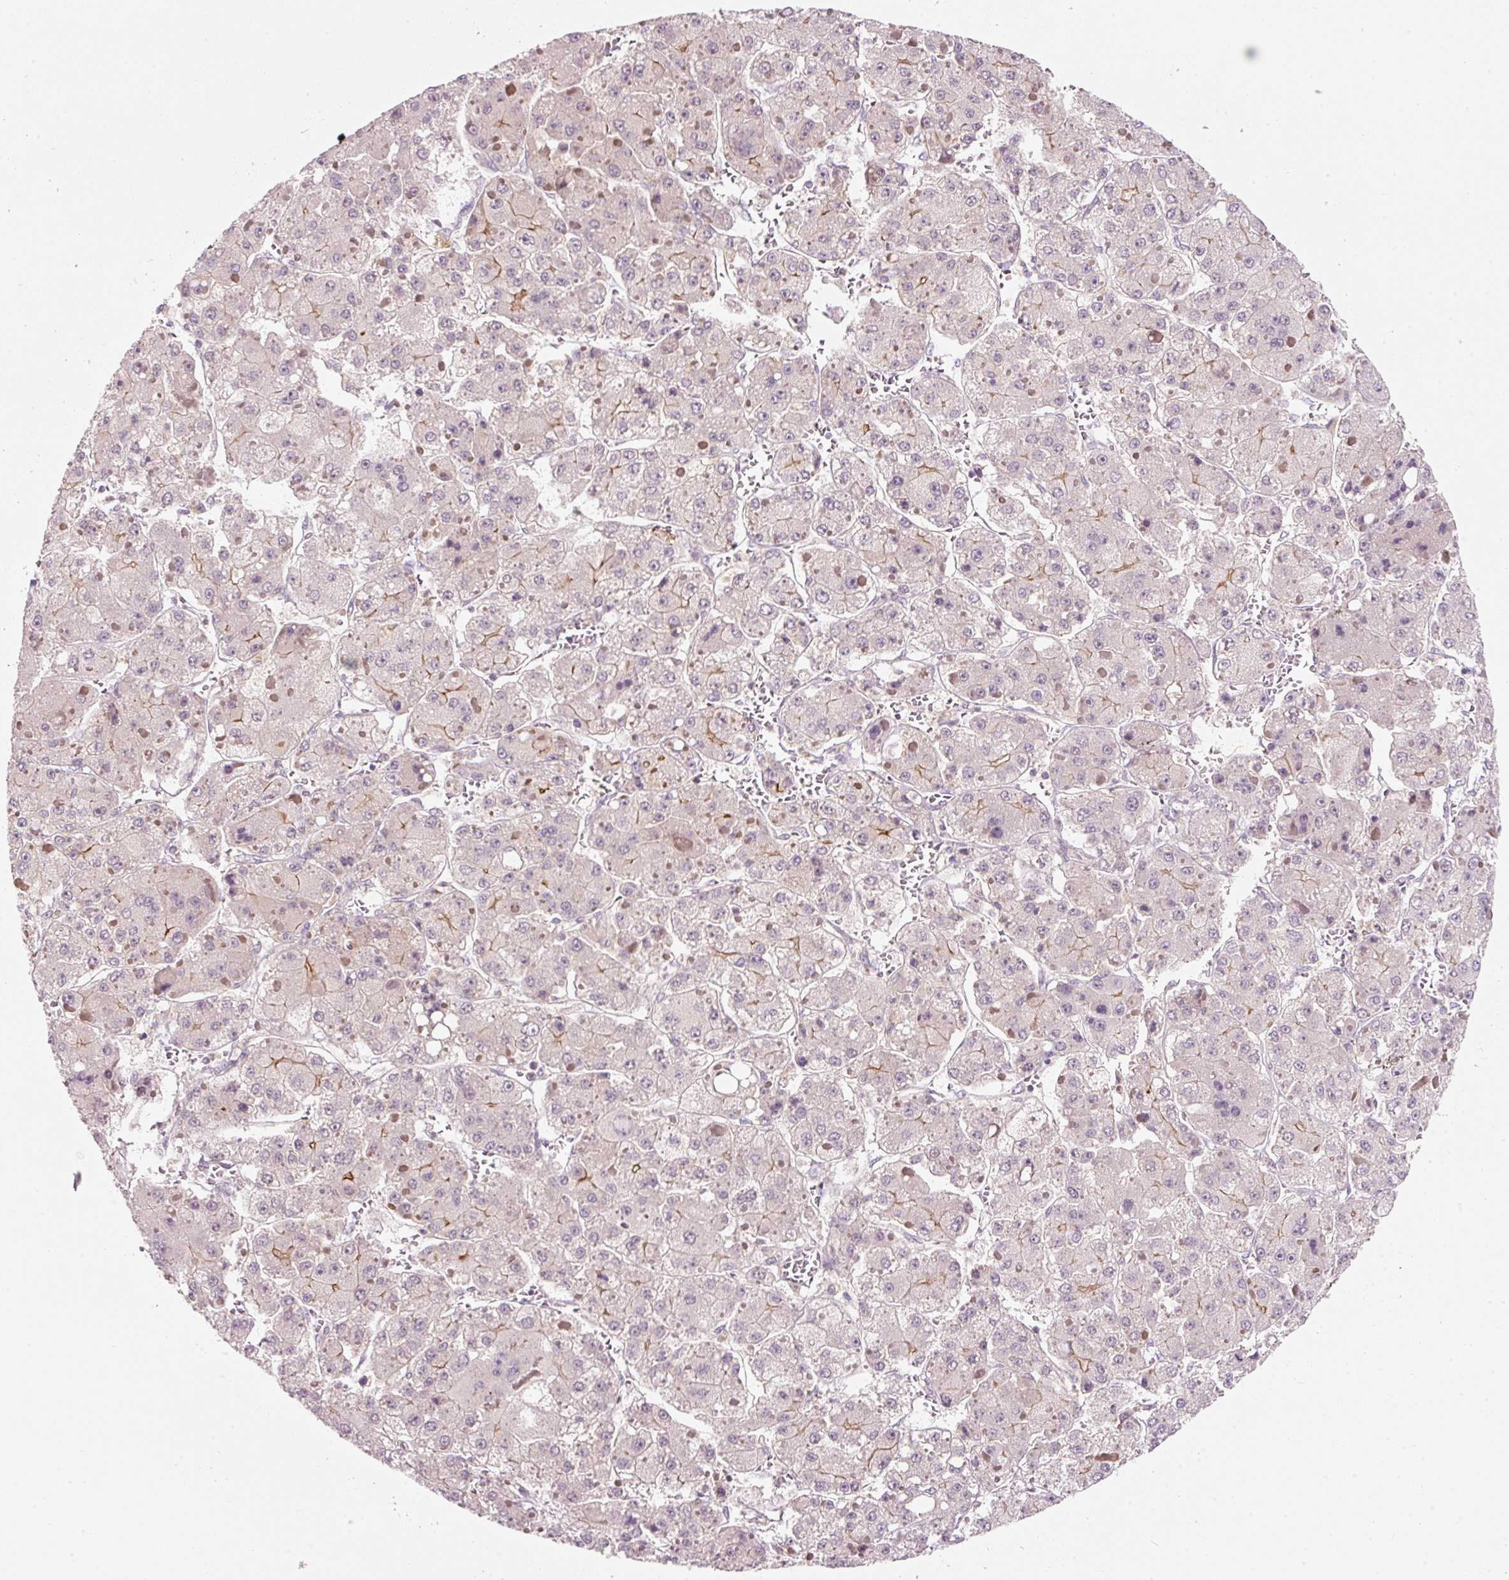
{"staining": {"intensity": "moderate", "quantity": "<25%", "location": "cytoplasmic/membranous"}, "tissue": "liver cancer", "cell_type": "Tumor cells", "image_type": "cancer", "snomed": [{"axis": "morphology", "description": "Carcinoma, Hepatocellular, NOS"}, {"axis": "topography", "description": "Liver"}], "caption": "Human hepatocellular carcinoma (liver) stained with a protein marker demonstrates moderate staining in tumor cells.", "gene": "TIRAP", "patient": {"sex": "female", "age": 73}}